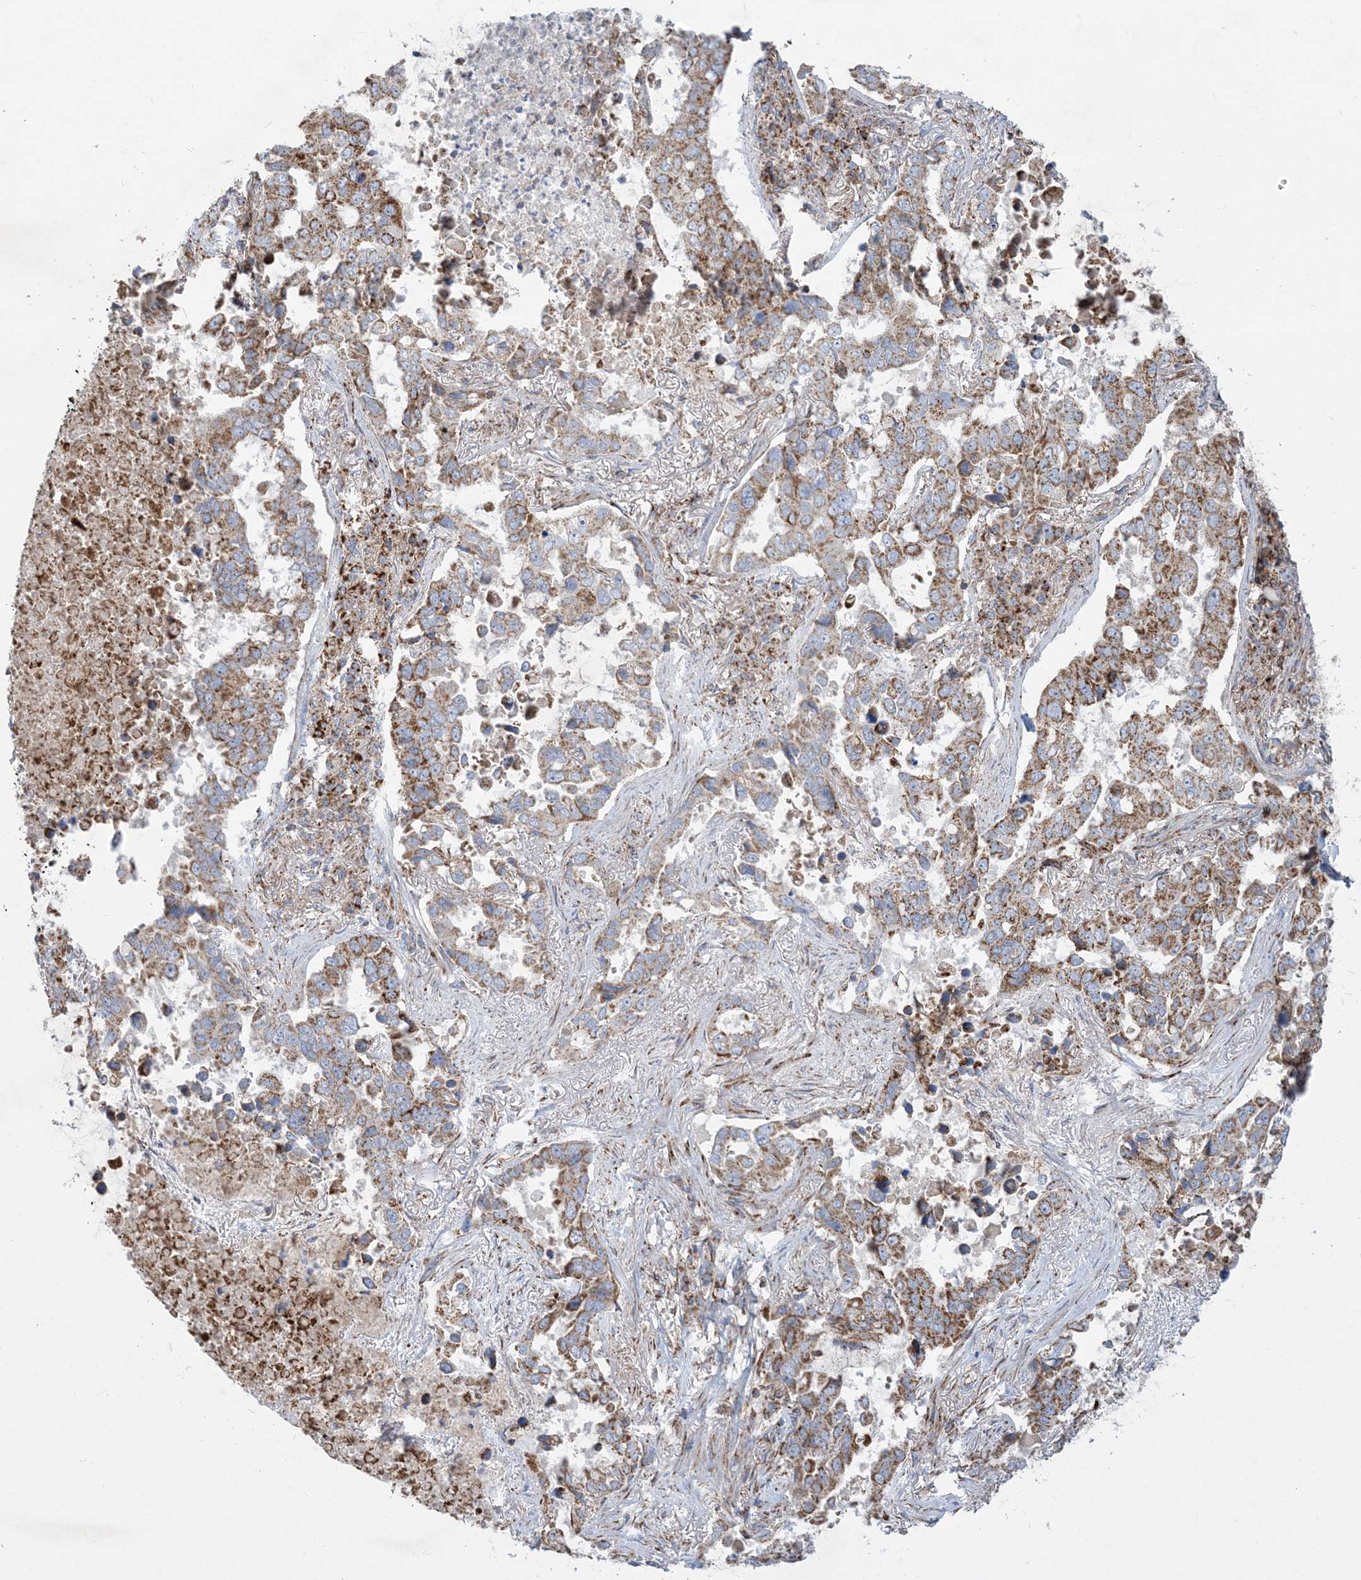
{"staining": {"intensity": "moderate", "quantity": ">75%", "location": "cytoplasmic/membranous"}, "tissue": "lung cancer", "cell_type": "Tumor cells", "image_type": "cancer", "snomed": [{"axis": "morphology", "description": "Squamous cell carcinoma, NOS"}, {"axis": "topography", "description": "Lung"}], "caption": "Immunohistochemistry image of neoplastic tissue: lung cancer (squamous cell carcinoma) stained using IHC reveals medium levels of moderate protein expression localized specifically in the cytoplasmic/membranous of tumor cells, appearing as a cytoplasmic/membranous brown color.", "gene": "BEND4", "patient": {"sex": "male", "age": 66}}